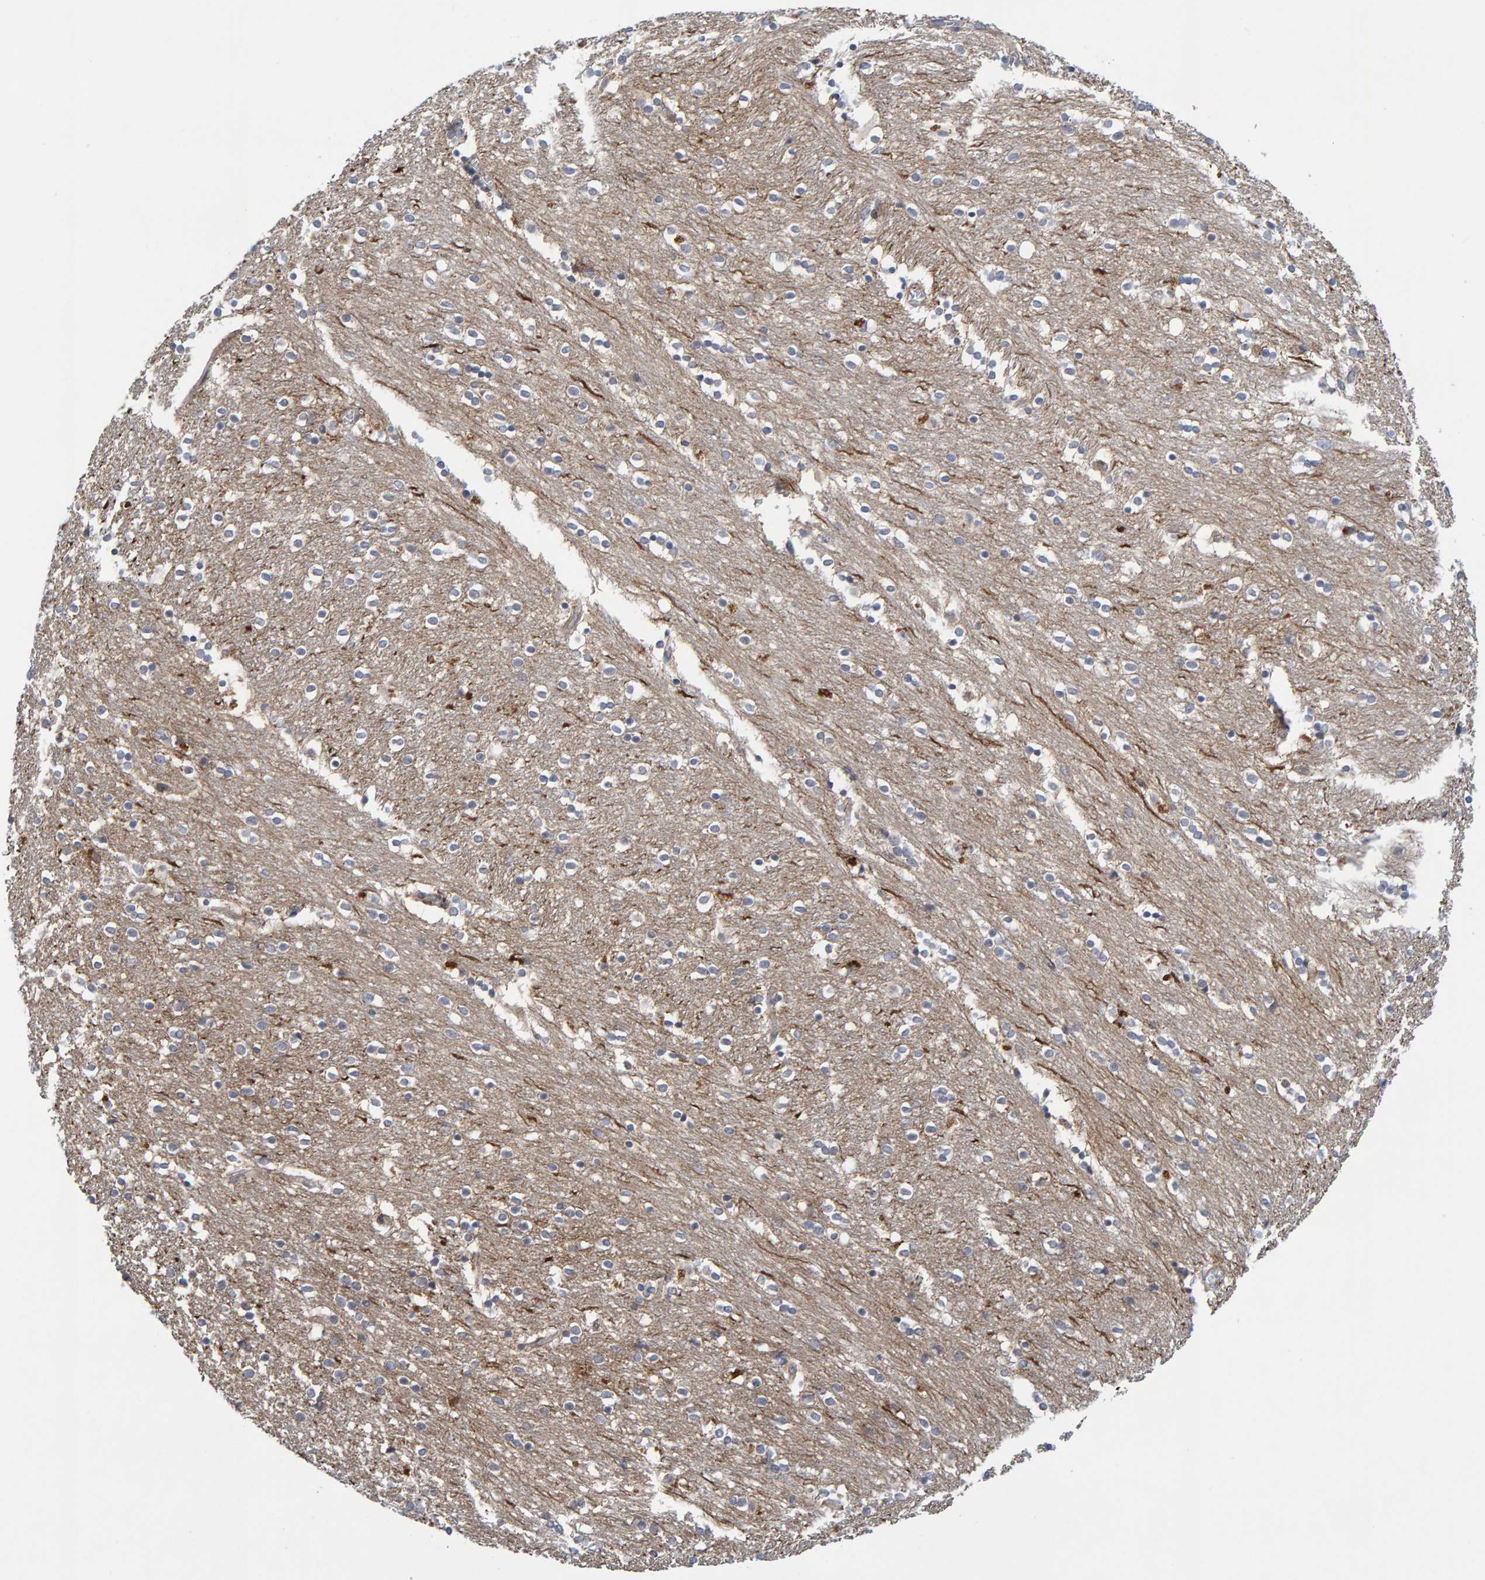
{"staining": {"intensity": "moderate", "quantity": "<25%", "location": "cytoplasmic/membranous"}, "tissue": "caudate", "cell_type": "Glial cells", "image_type": "normal", "snomed": [{"axis": "morphology", "description": "Normal tissue, NOS"}, {"axis": "topography", "description": "Lateral ventricle wall"}], "caption": "Caudate stained for a protein shows moderate cytoplasmic/membranous positivity in glial cells. (DAB = brown stain, brightfield microscopy at high magnification).", "gene": "CDH2", "patient": {"sex": "female", "age": 54}}